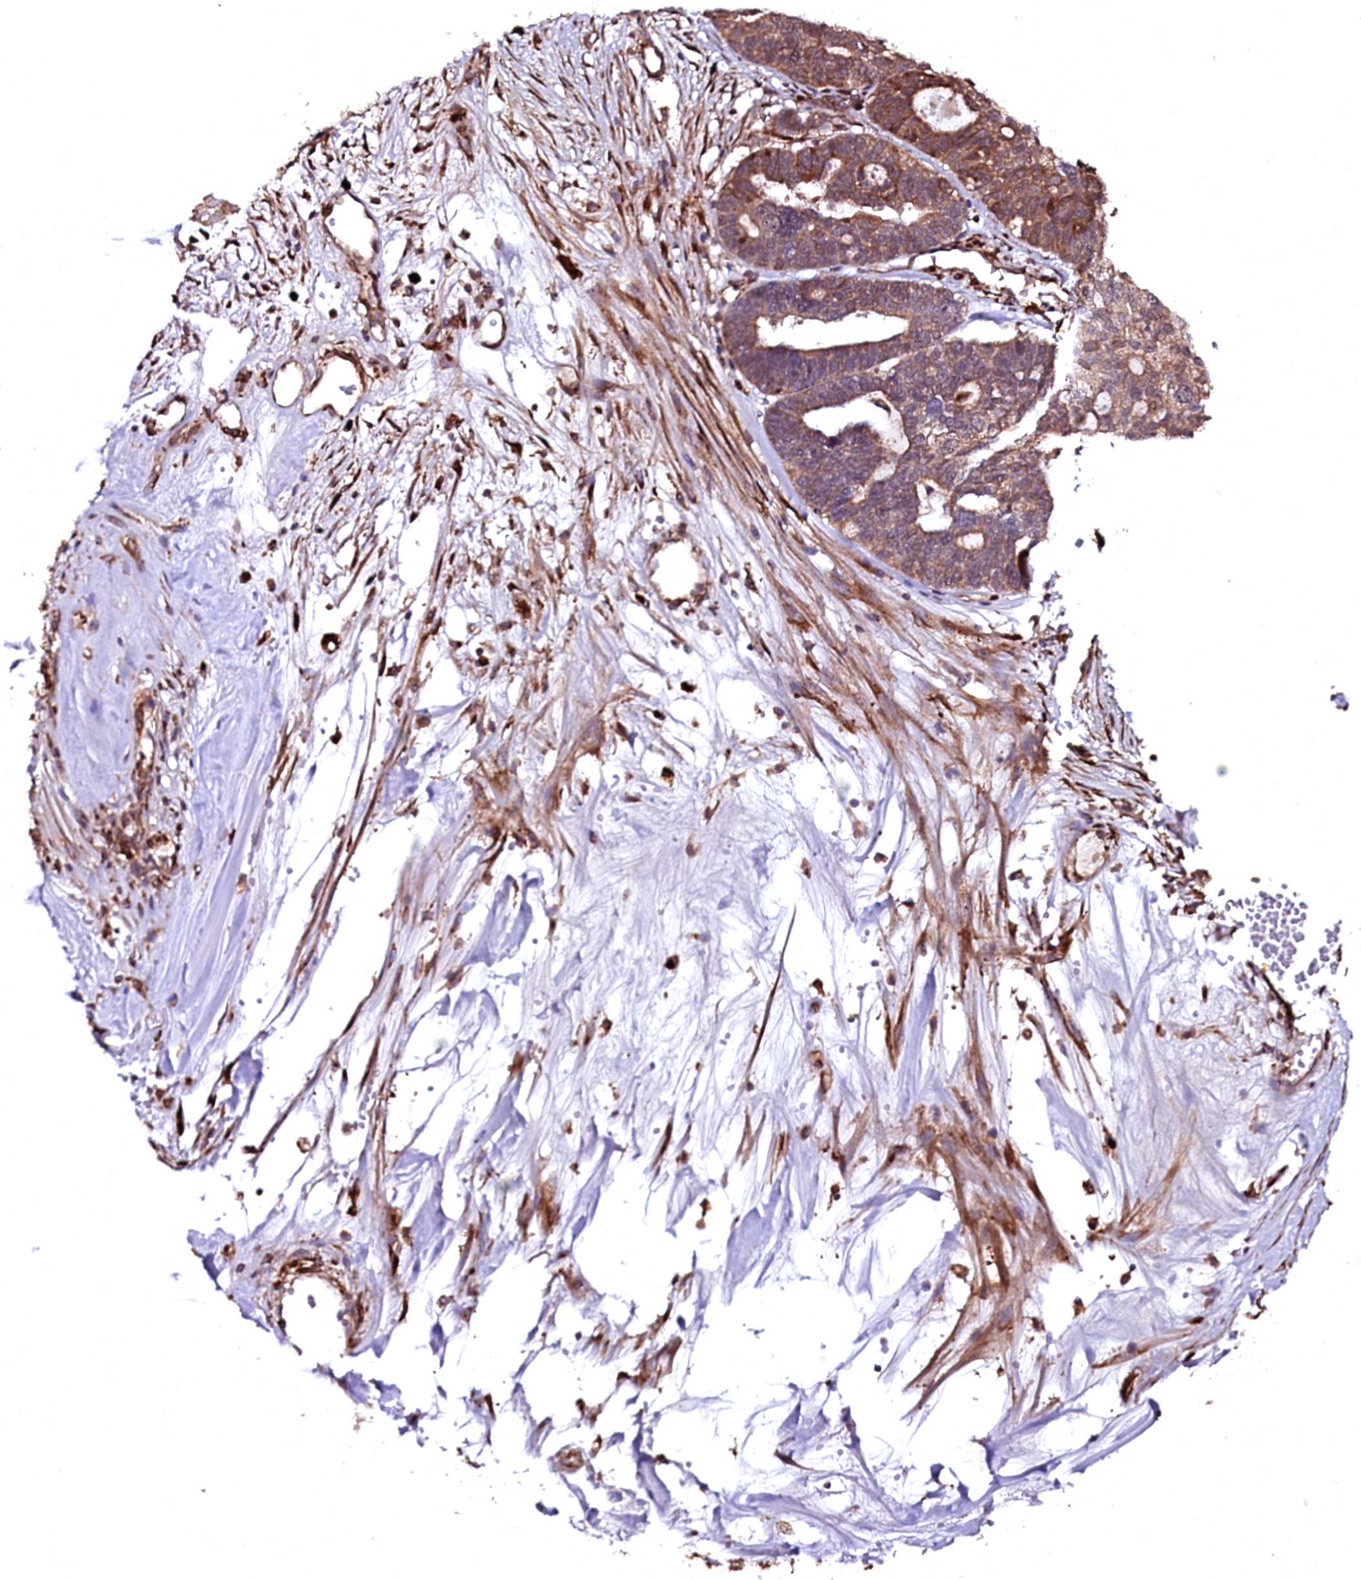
{"staining": {"intensity": "moderate", "quantity": ">75%", "location": "cytoplasmic/membranous"}, "tissue": "ovarian cancer", "cell_type": "Tumor cells", "image_type": "cancer", "snomed": [{"axis": "morphology", "description": "Cystadenocarcinoma, serous, NOS"}, {"axis": "topography", "description": "Ovary"}], "caption": "Protein expression by immunohistochemistry displays moderate cytoplasmic/membranous expression in about >75% of tumor cells in ovarian serous cystadenocarcinoma. (DAB IHC, brown staining for protein, blue staining for nuclei).", "gene": "N4BP1", "patient": {"sex": "female", "age": 59}}